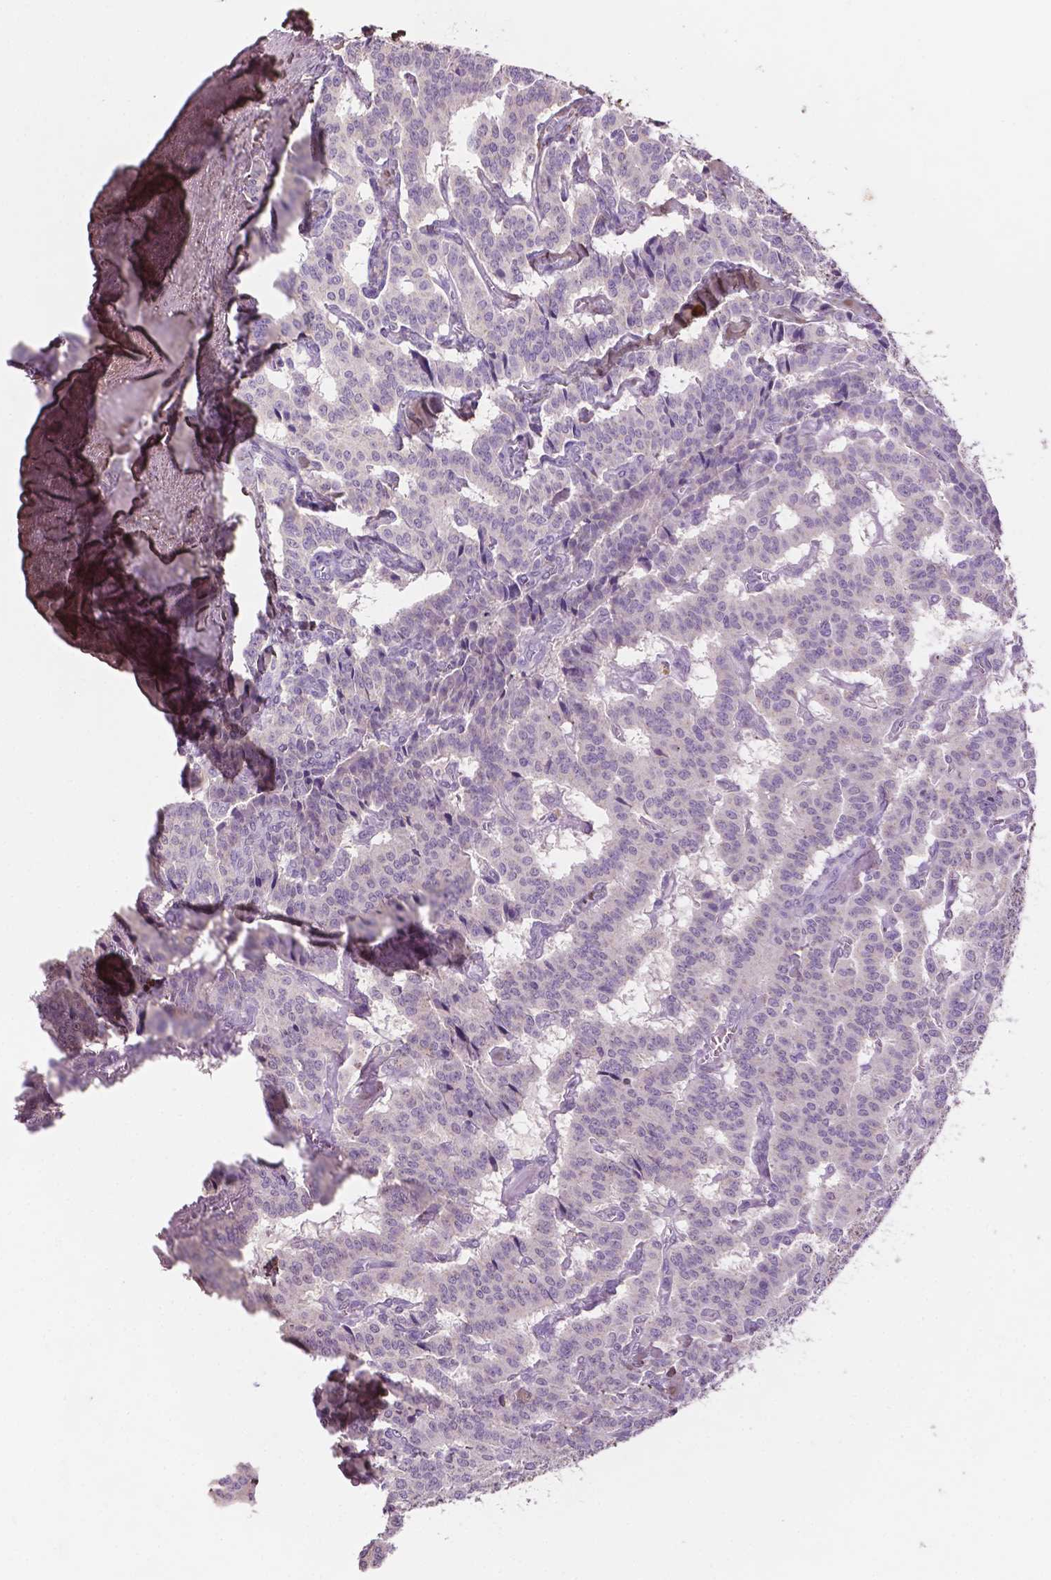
{"staining": {"intensity": "negative", "quantity": "none", "location": "none"}, "tissue": "carcinoid", "cell_type": "Tumor cells", "image_type": "cancer", "snomed": [{"axis": "morphology", "description": "Carcinoid, malignant, NOS"}, {"axis": "topography", "description": "Lung"}], "caption": "Malignant carcinoid was stained to show a protein in brown. There is no significant staining in tumor cells.", "gene": "DLG2", "patient": {"sex": "female", "age": 46}}